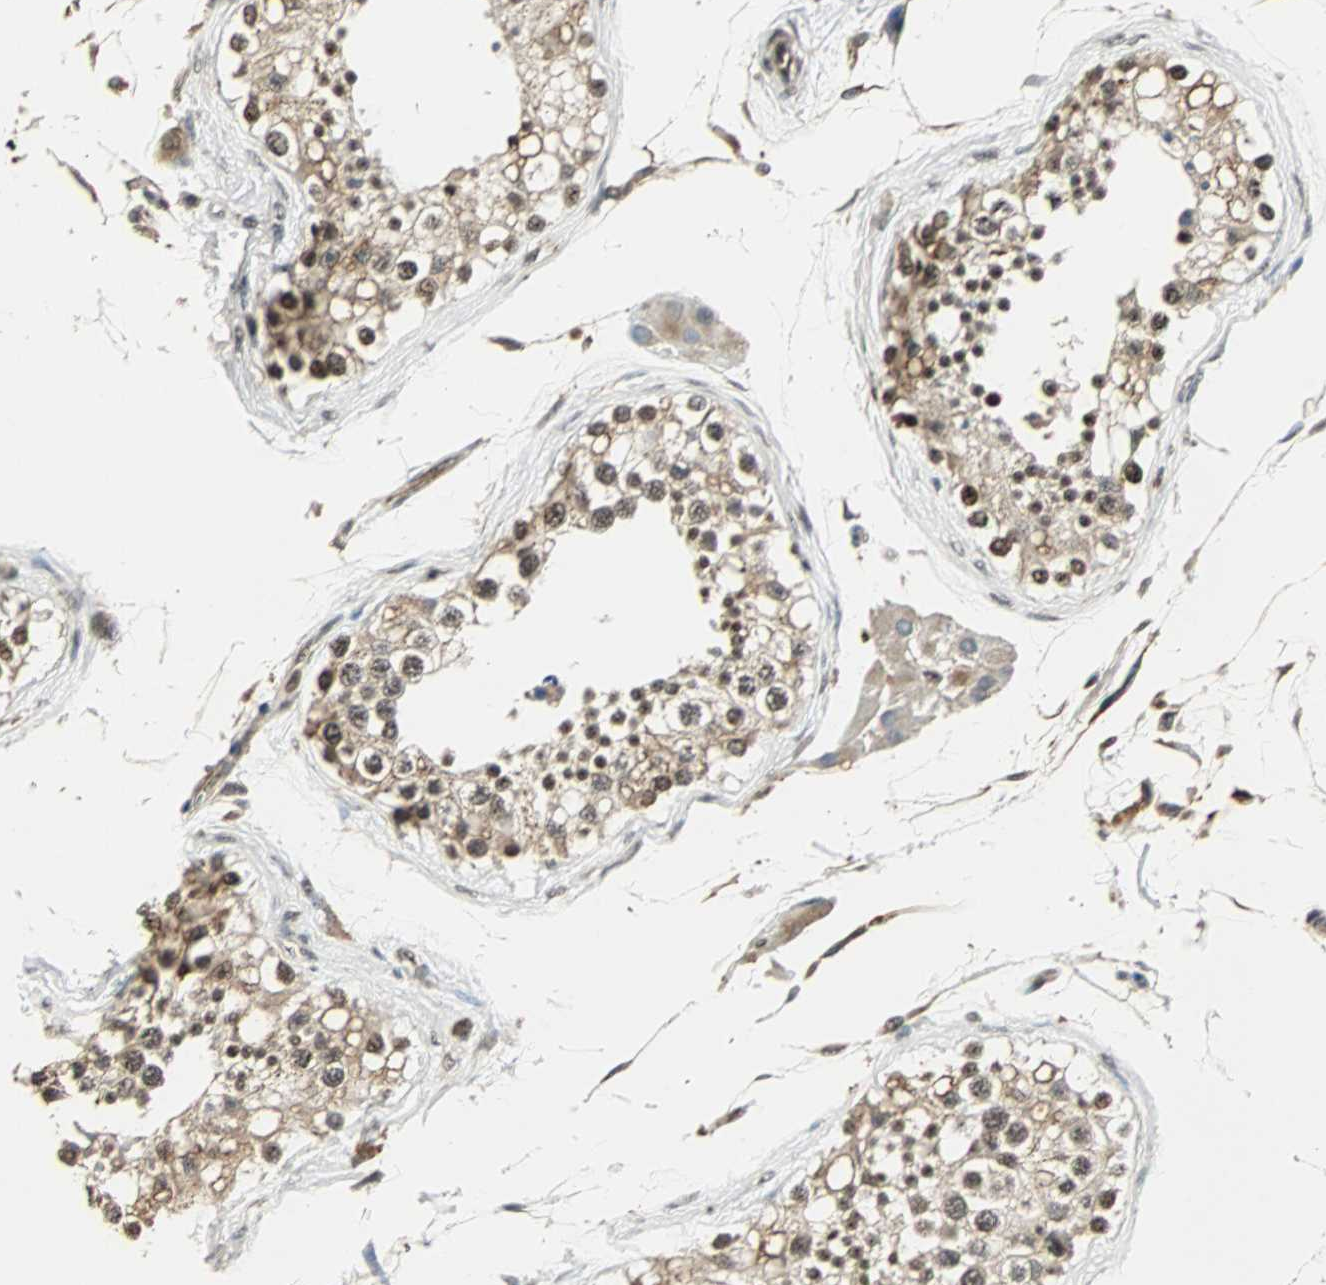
{"staining": {"intensity": "strong", "quantity": ">75%", "location": "nuclear"}, "tissue": "testis", "cell_type": "Cells in seminiferous ducts", "image_type": "normal", "snomed": [{"axis": "morphology", "description": "Normal tissue, NOS"}, {"axis": "topography", "description": "Testis"}], "caption": "A brown stain highlights strong nuclear positivity of a protein in cells in seminiferous ducts of normal human testis.", "gene": "MED4", "patient": {"sex": "male", "age": 68}}